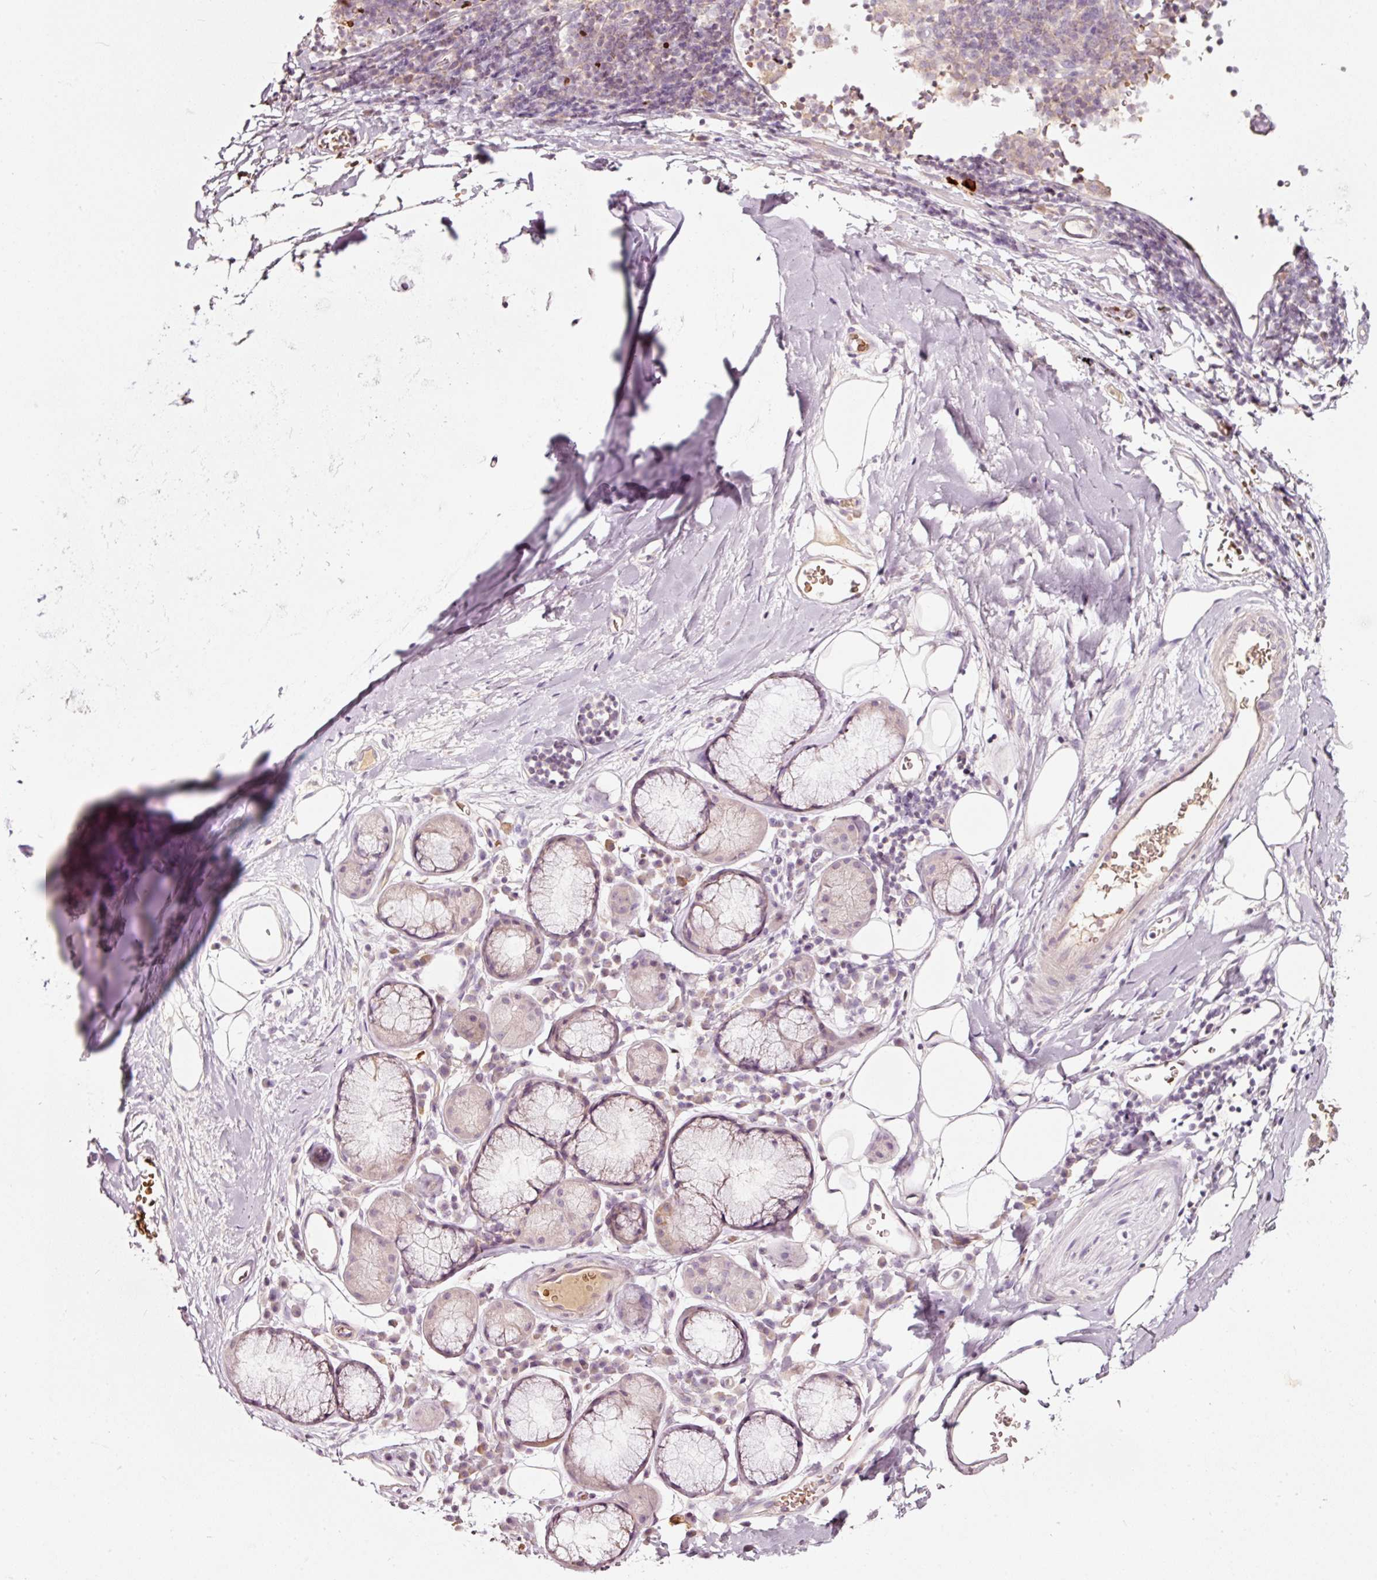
{"staining": {"intensity": "weak", "quantity": "25%-75%", "location": "cytoplasmic/membranous"}, "tissue": "adipose tissue", "cell_type": "Adipocytes", "image_type": "normal", "snomed": [{"axis": "morphology", "description": "Normal tissue, NOS"}, {"axis": "topography", "description": "Cartilage tissue"}, {"axis": "topography", "description": "Bronchus"}], "caption": "This histopathology image displays normal adipose tissue stained with IHC to label a protein in brown. The cytoplasmic/membranous of adipocytes show weak positivity for the protein. Nuclei are counter-stained blue.", "gene": "LDHAL6B", "patient": {"sex": "male", "age": 58}}